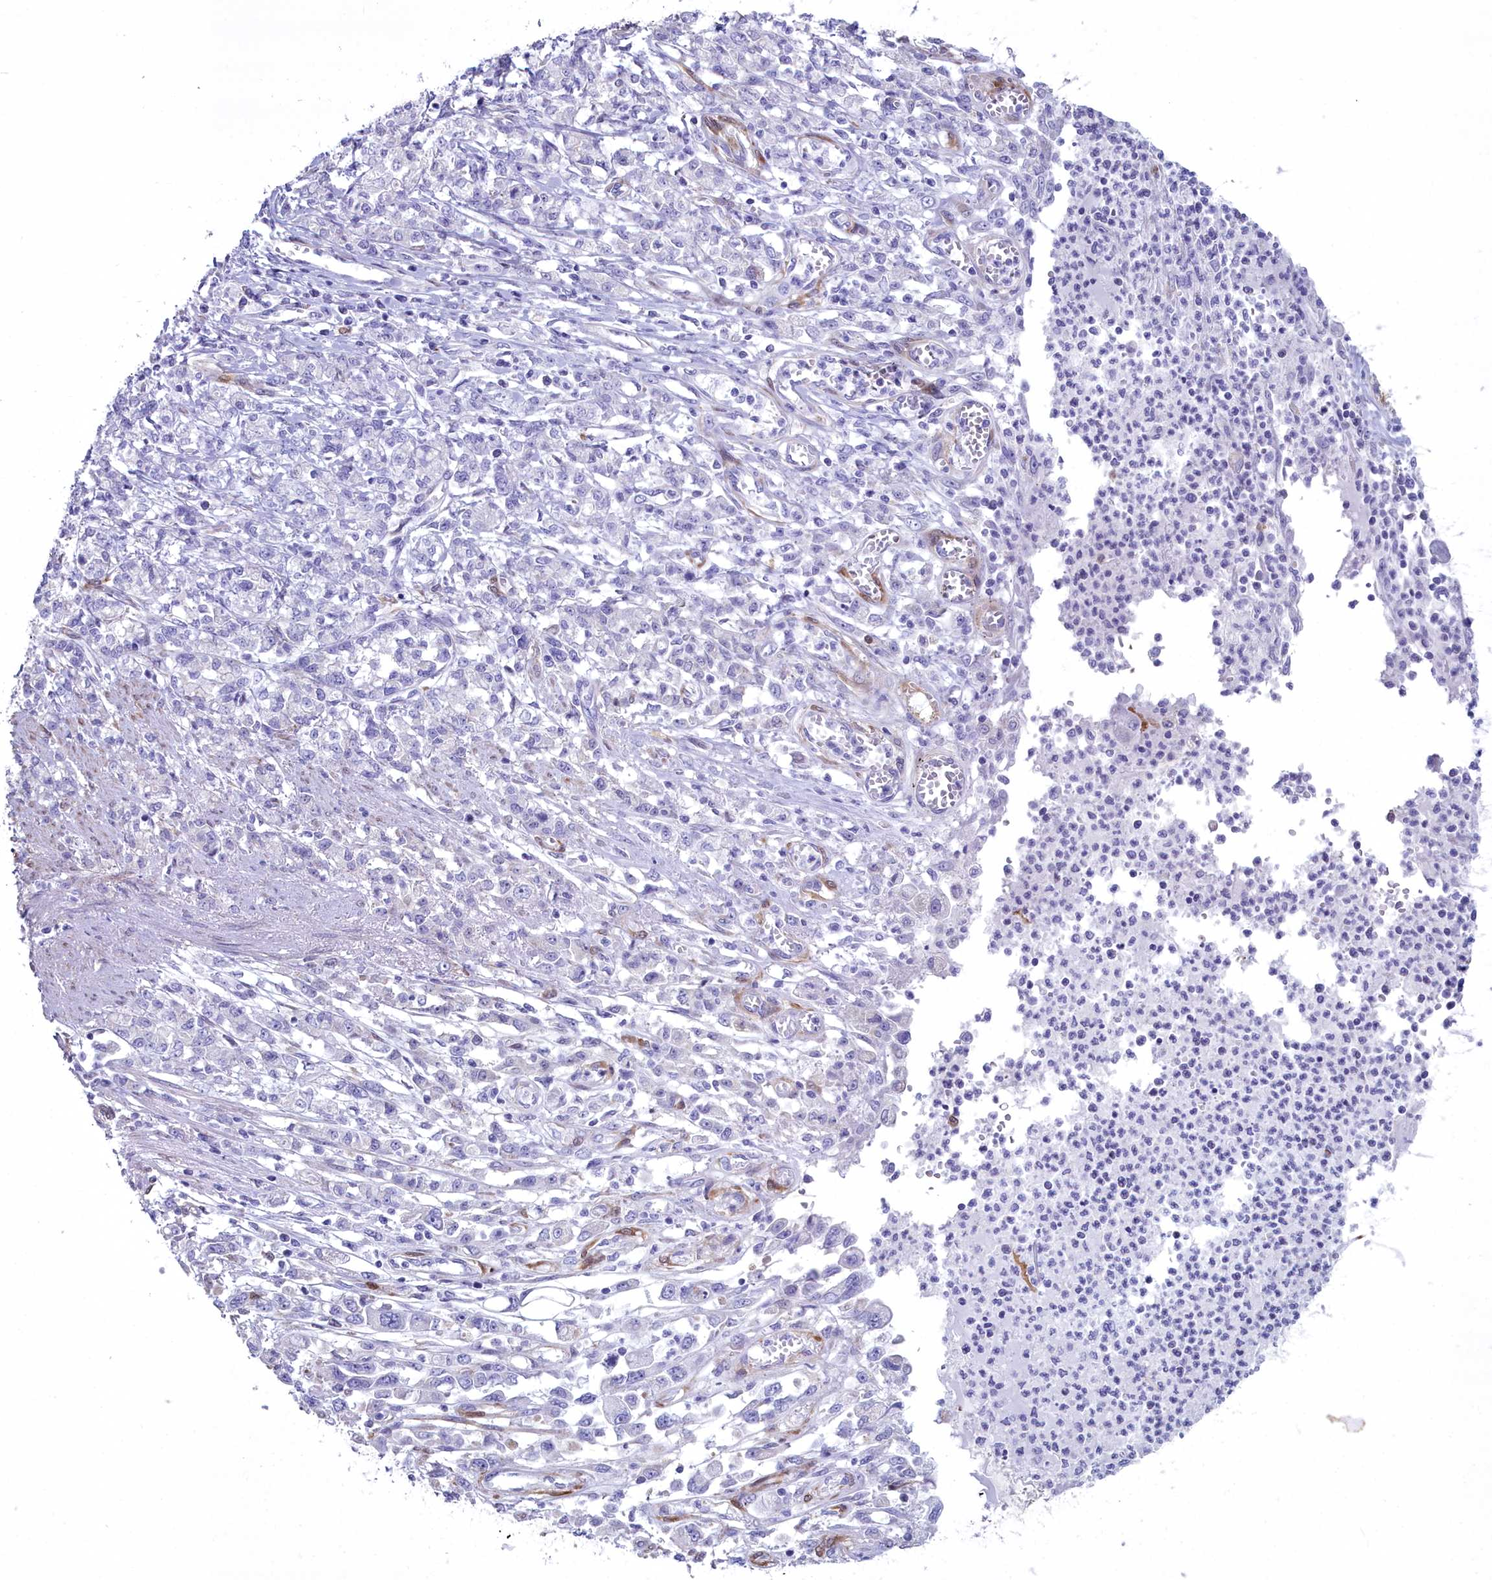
{"staining": {"intensity": "negative", "quantity": "none", "location": "none"}, "tissue": "stomach cancer", "cell_type": "Tumor cells", "image_type": "cancer", "snomed": [{"axis": "morphology", "description": "Adenocarcinoma, NOS"}, {"axis": "topography", "description": "Stomach"}], "caption": "Immunohistochemistry of human stomach cancer reveals no staining in tumor cells.", "gene": "PPP1R14A", "patient": {"sex": "female", "age": 76}}